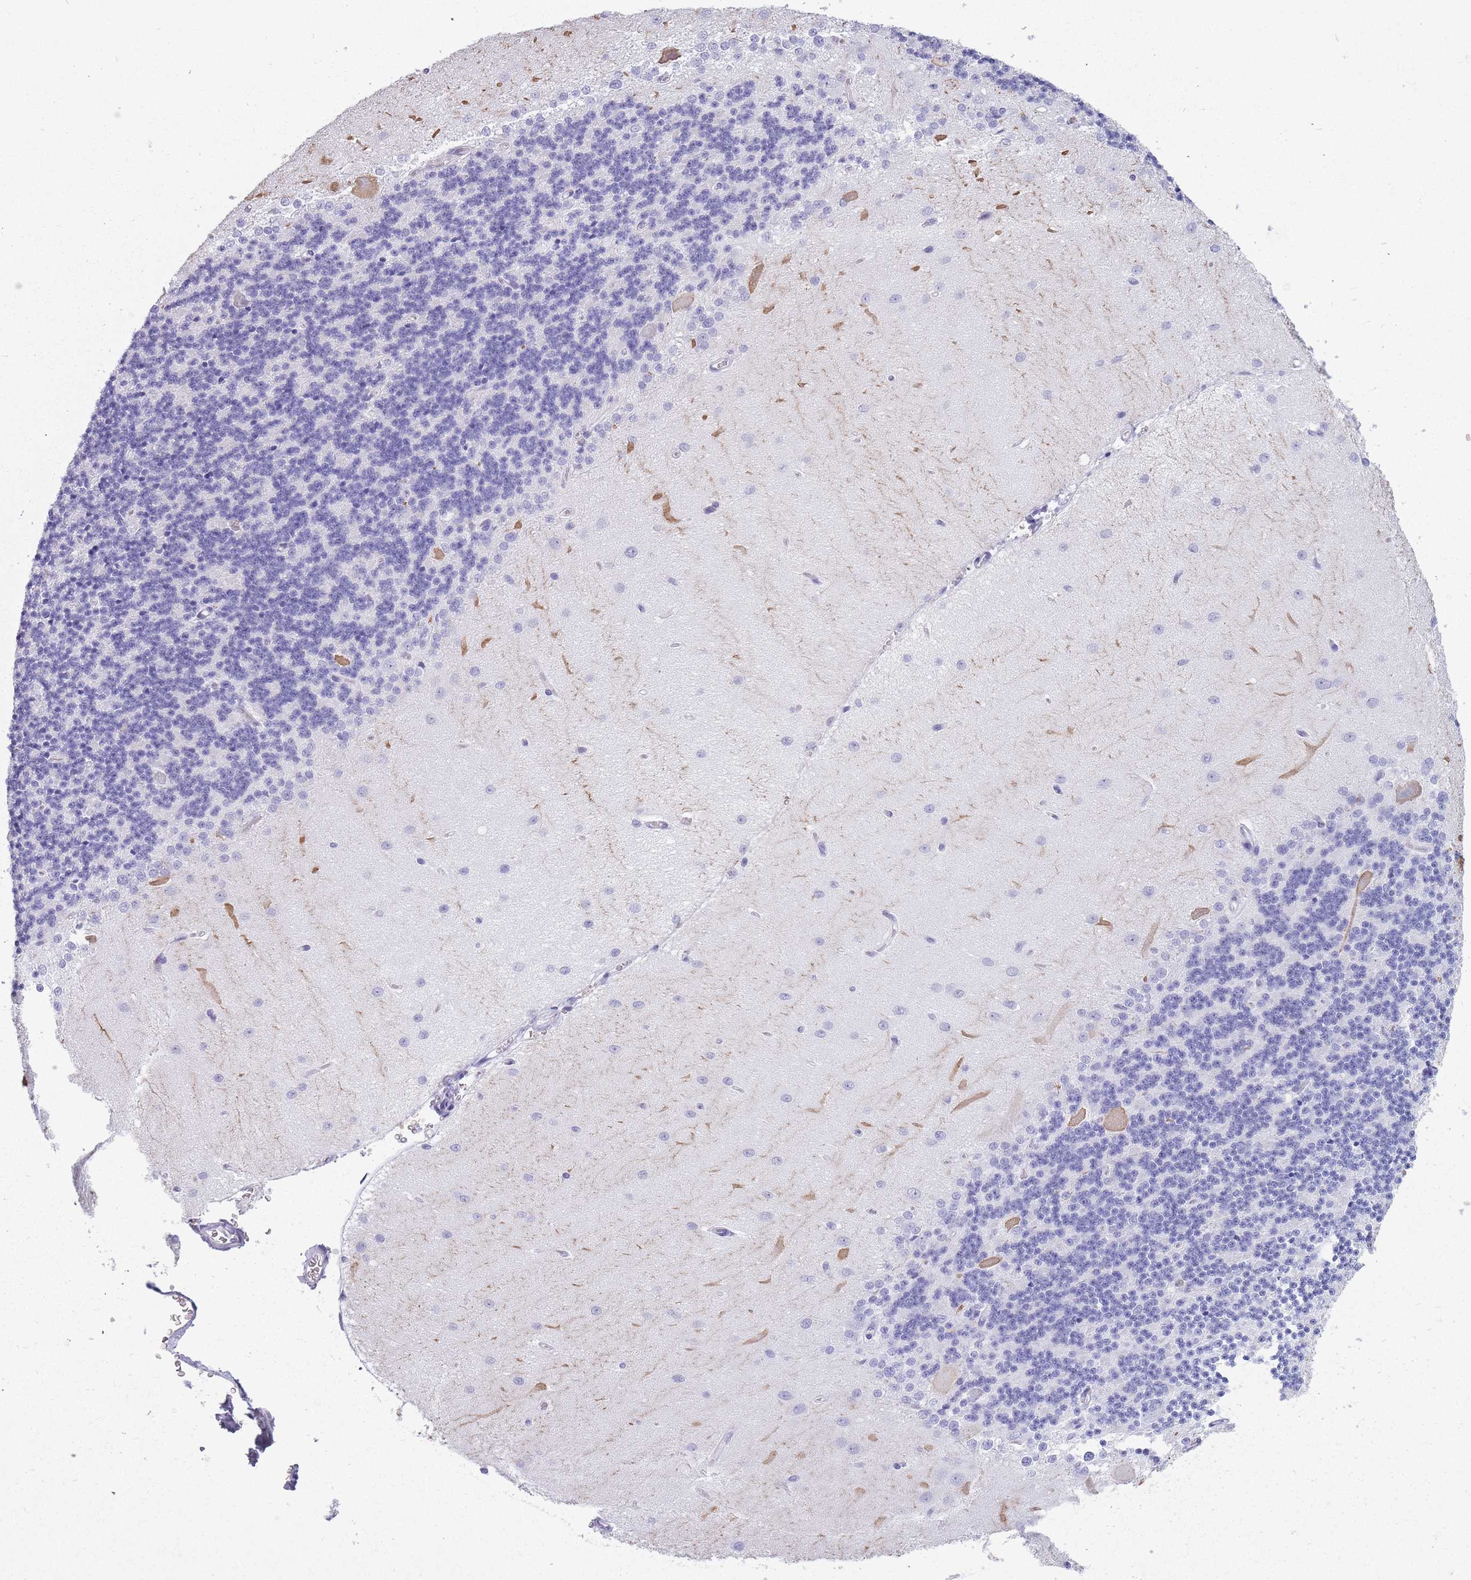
{"staining": {"intensity": "negative", "quantity": "none", "location": "none"}, "tissue": "cerebellum", "cell_type": "Cells in granular layer", "image_type": "normal", "snomed": [{"axis": "morphology", "description": "Normal tissue, NOS"}, {"axis": "topography", "description": "Cerebellum"}], "caption": "DAB (3,3'-diaminobenzidine) immunohistochemical staining of benign human cerebellum exhibits no significant positivity in cells in granular layer.", "gene": "OR7C1", "patient": {"sex": "female", "age": 29}}